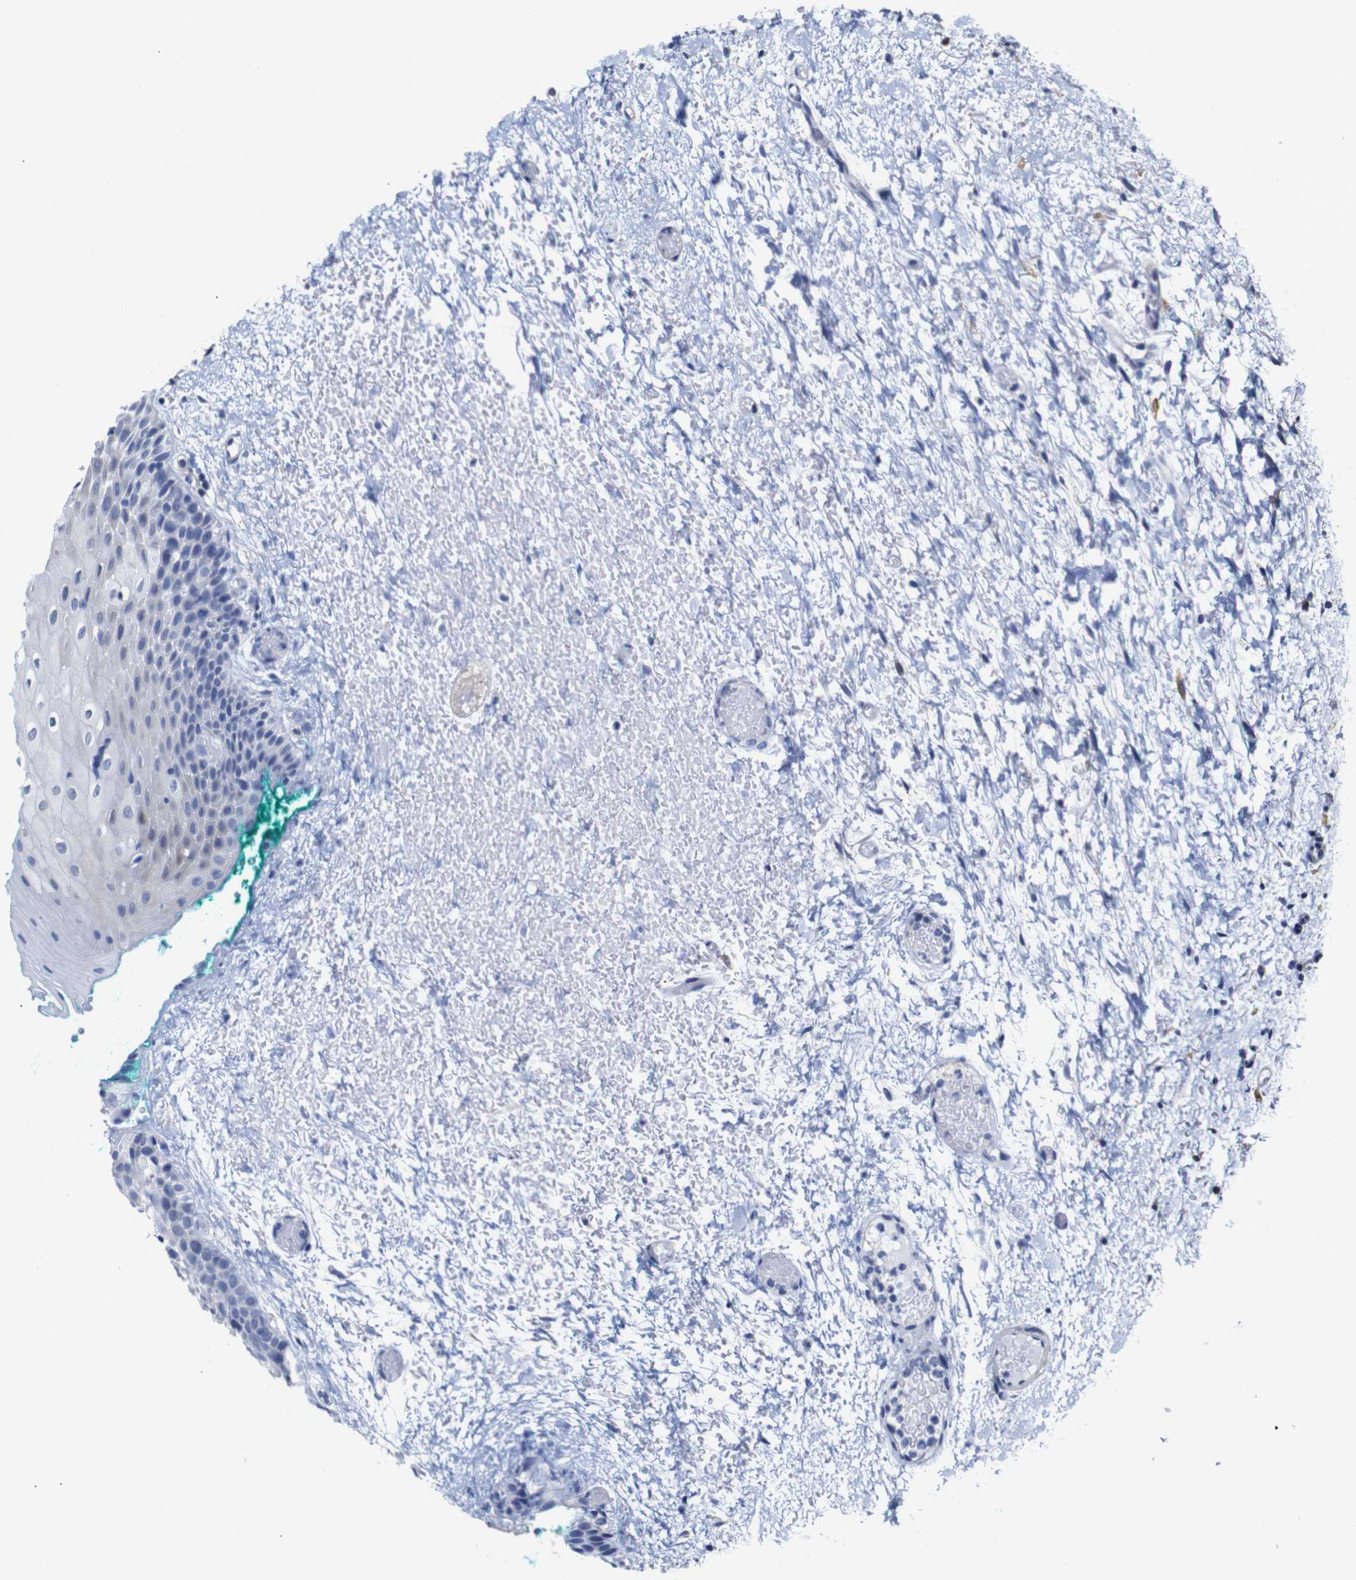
{"staining": {"intensity": "negative", "quantity": "none", "location": "none"}, "tissue": "oral mucosa", "cell_type": "Squamous epithelial cells", "image_type": "normal", "snomed": [{"axis": "morphology", "description": "Normal tissue, NOS"}, {"axis": "morphology", "description": "Squamous cell carcinoma, NOS"}, {"axis": "topography", "description": "Oral tissue"}, {"axis": "topography", "description": "Salivary gland"}, {"axis": "topography", "description": "Head-Neck"}], "caption": "A micrograph of human oral mucosa is negative for staining in squamous epithelial cells. (DAB (3,3'-diaminobenzidine) IHC visualized using brightfield microscopy, high magnification).", "gene": "TCEAL9", "patient": {"sex": "female", "age": 62}}